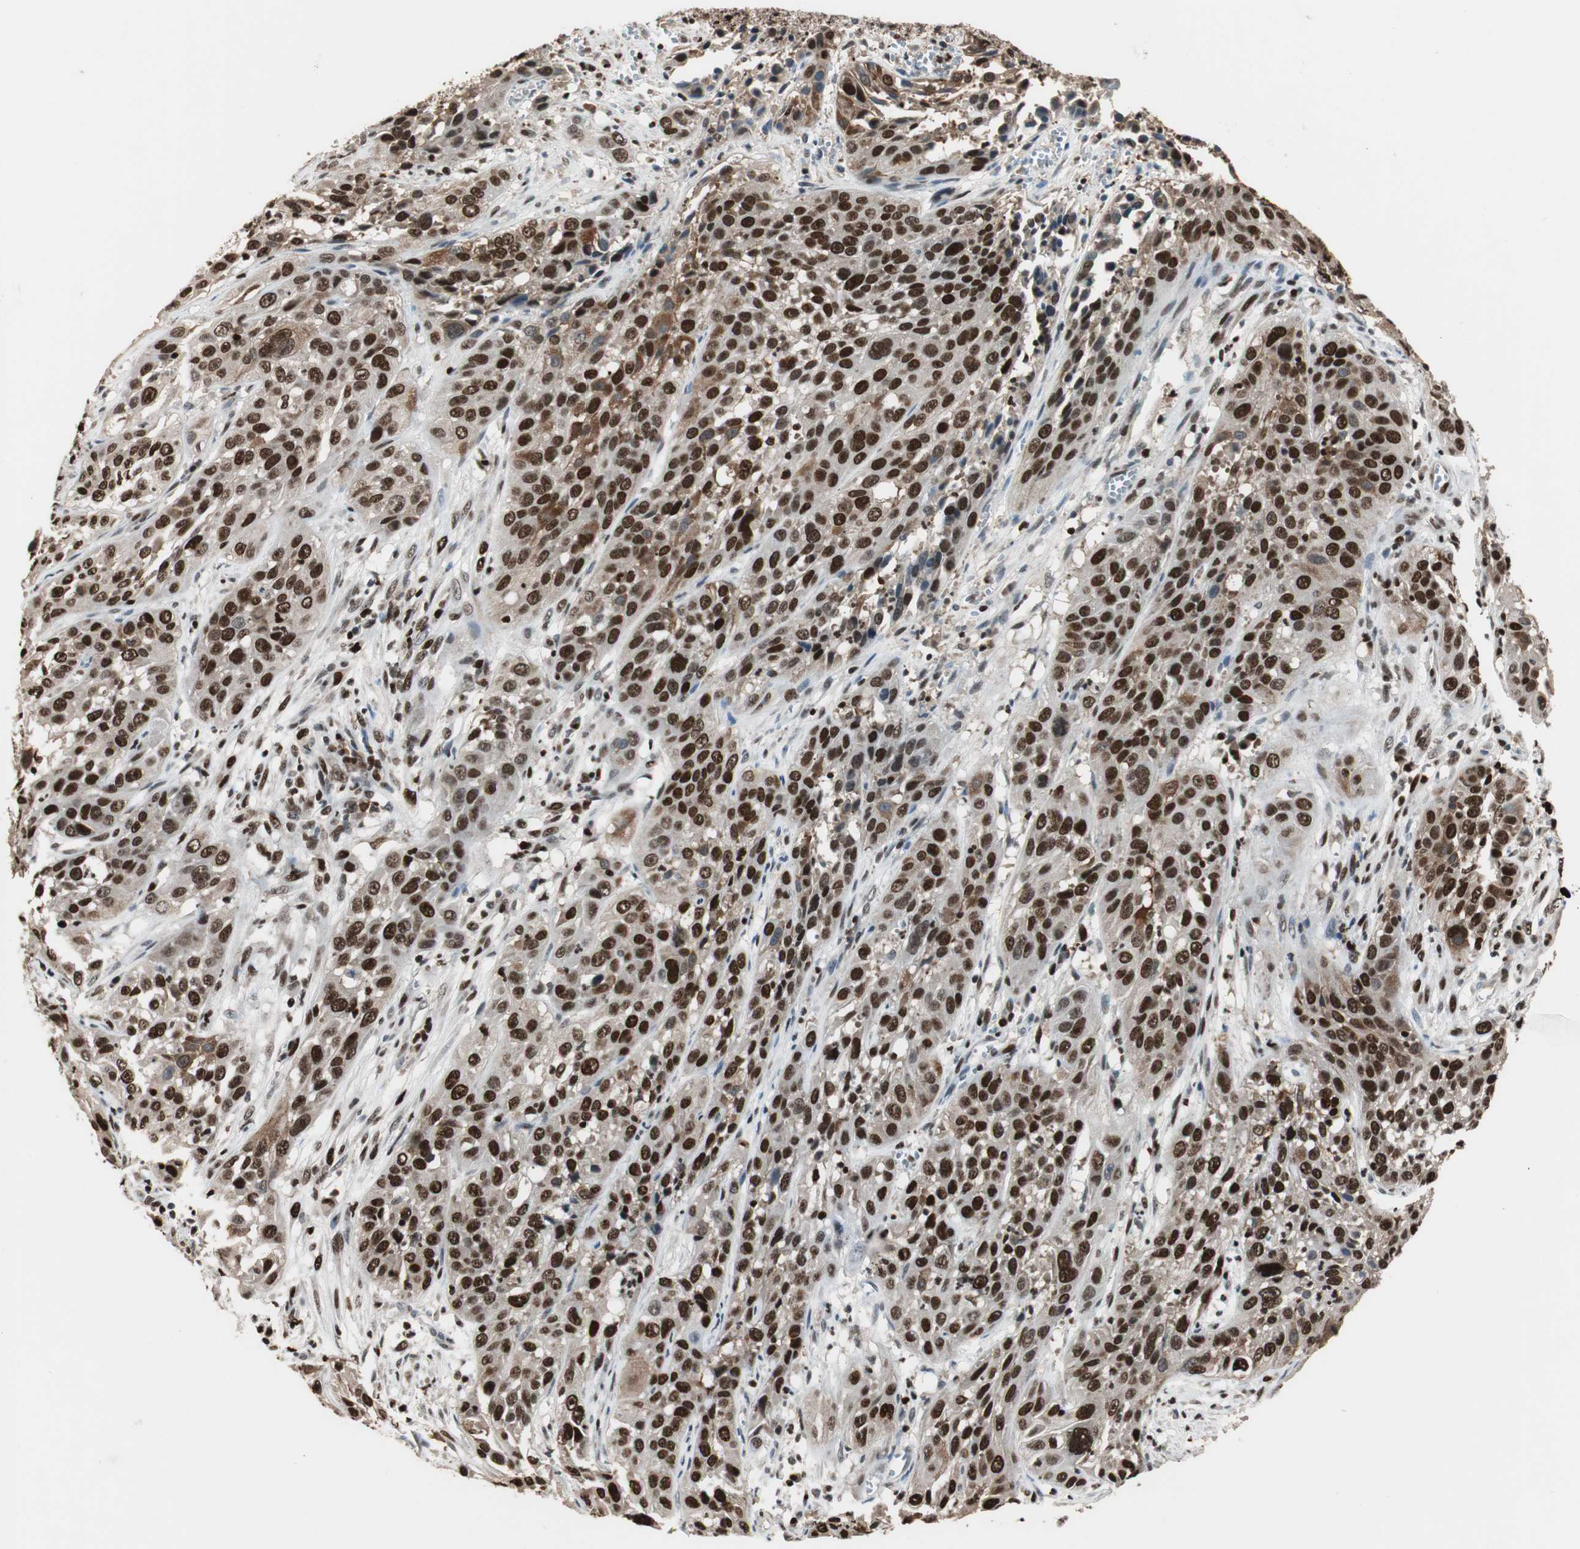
{"staining": {"intensity": "strong", "quantity": ">75%", "location": "nuclear"}, "tissue": "cervical cancer", "cell_type": "Tumor cells", "image_type": "cancer", "snomed": [{"axis": "morphology", "description": "Squamous cell carcinoma, NOS"}, {"axis": "topography", "description": "Cervix"}], "caption": "Cervical cancer tissue exhibits strong nuclear expression in about >75% of tumor cells, visualized by immunohistochemistry. (Stains: DAB in brown, nuclei in blue, Microscopy: brightfield microscopy at high magnification).", "gene": "FEN1", "patient": {"sex": "female", "age": 32}}